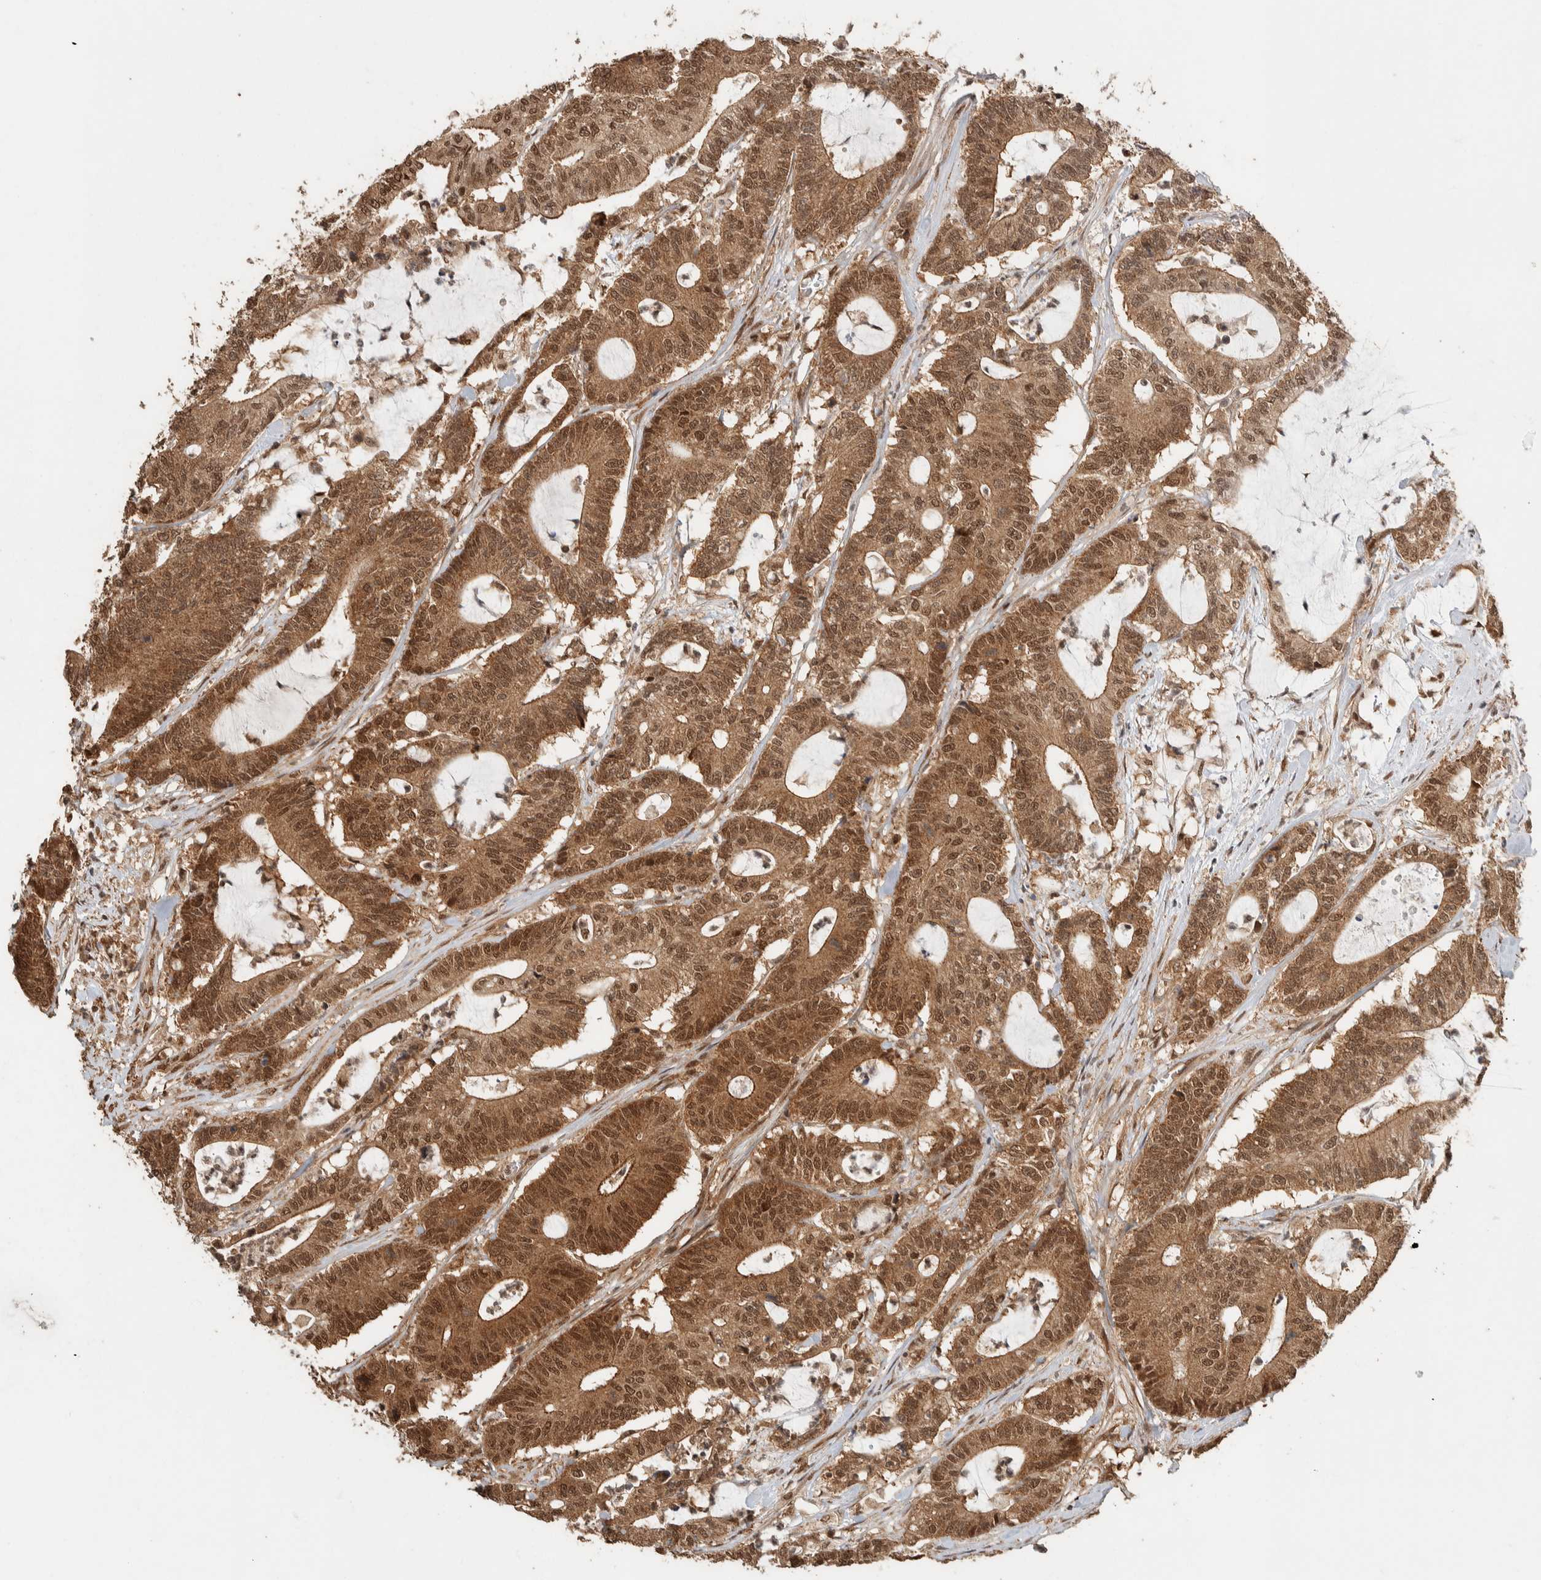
{"staining": {"intensity": "moderate", "quantity": ">75%", "location": "cytoplasmic/membranous,nuclear"}, "tissue": "colorectal cancer", "cell_type": "Tumor cells", "image_type": "cancer", "snomed": [{"axis": "morphology", "description": "Adenocarcinoma, NOS"}, {"axis": "topography", "description": "Colon"}], "caption": "Protein staining displays moderate cytoplasmic/membranous and nuclear staining in about >75% of tumor cells in colorectal cancer. Nuclei are stained in blue.", "gene": "ZBTB2", "patient": {"sex": "female", "age": 84}}